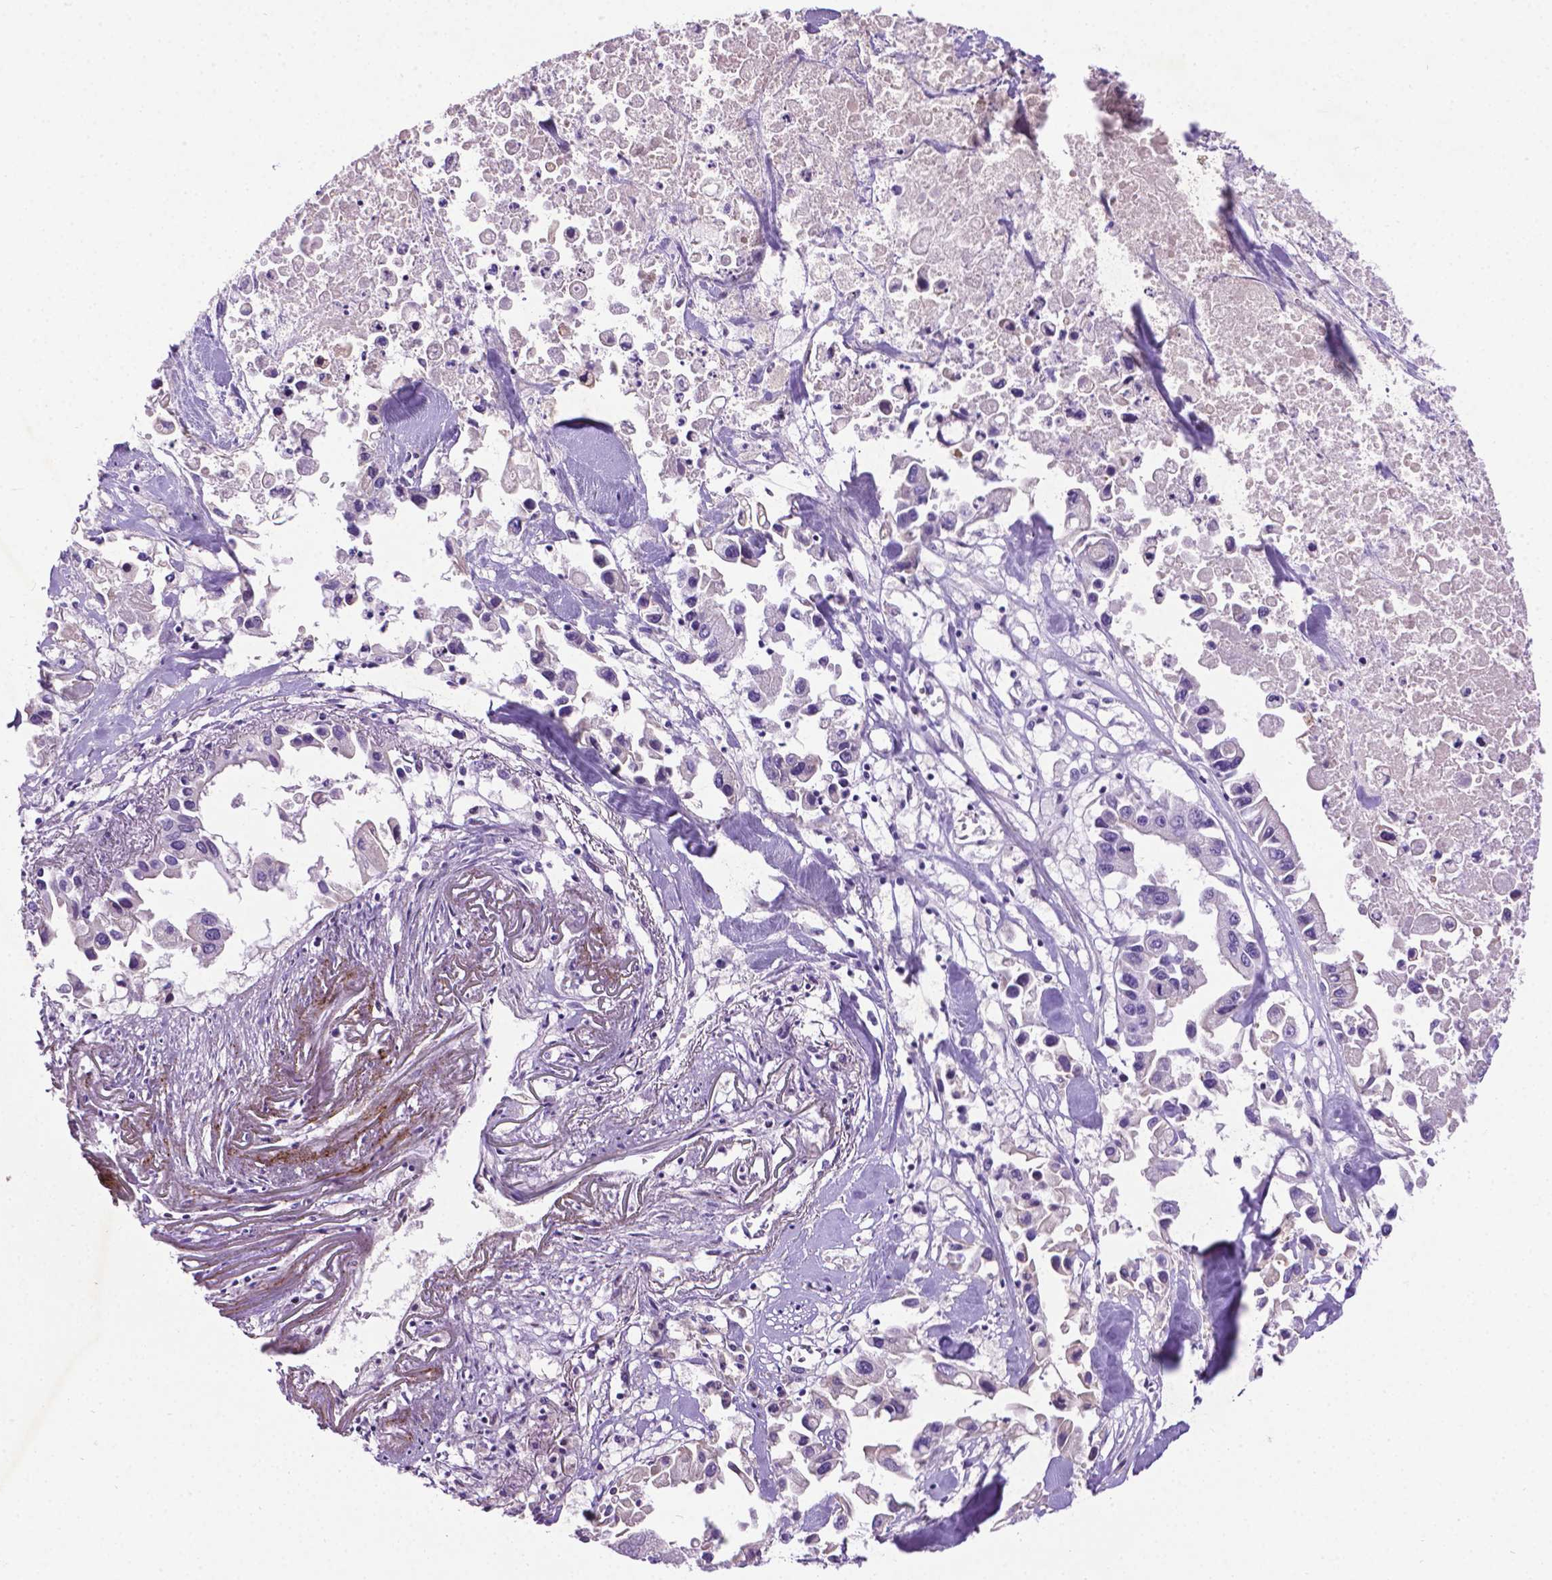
{"staining": {"intensity": "negative", "quantity": "none", "location": "none"}, "tissue": "pancreatic cancer", "cell_type": "Tumor cells", "image_type": "cancer", "snomed": [{"axis": "morphology", "description": "Adenocarcinoma, NOS"}, {"axis": "topography", "description": "Pancreas"}], "caption": "Photomicrograph shows no significant protein staining in tumor cells of pancreatic cancer (adenocarcinoma).", "gene": "CCER2", "patient": {"sex": "female", "age": 83}}